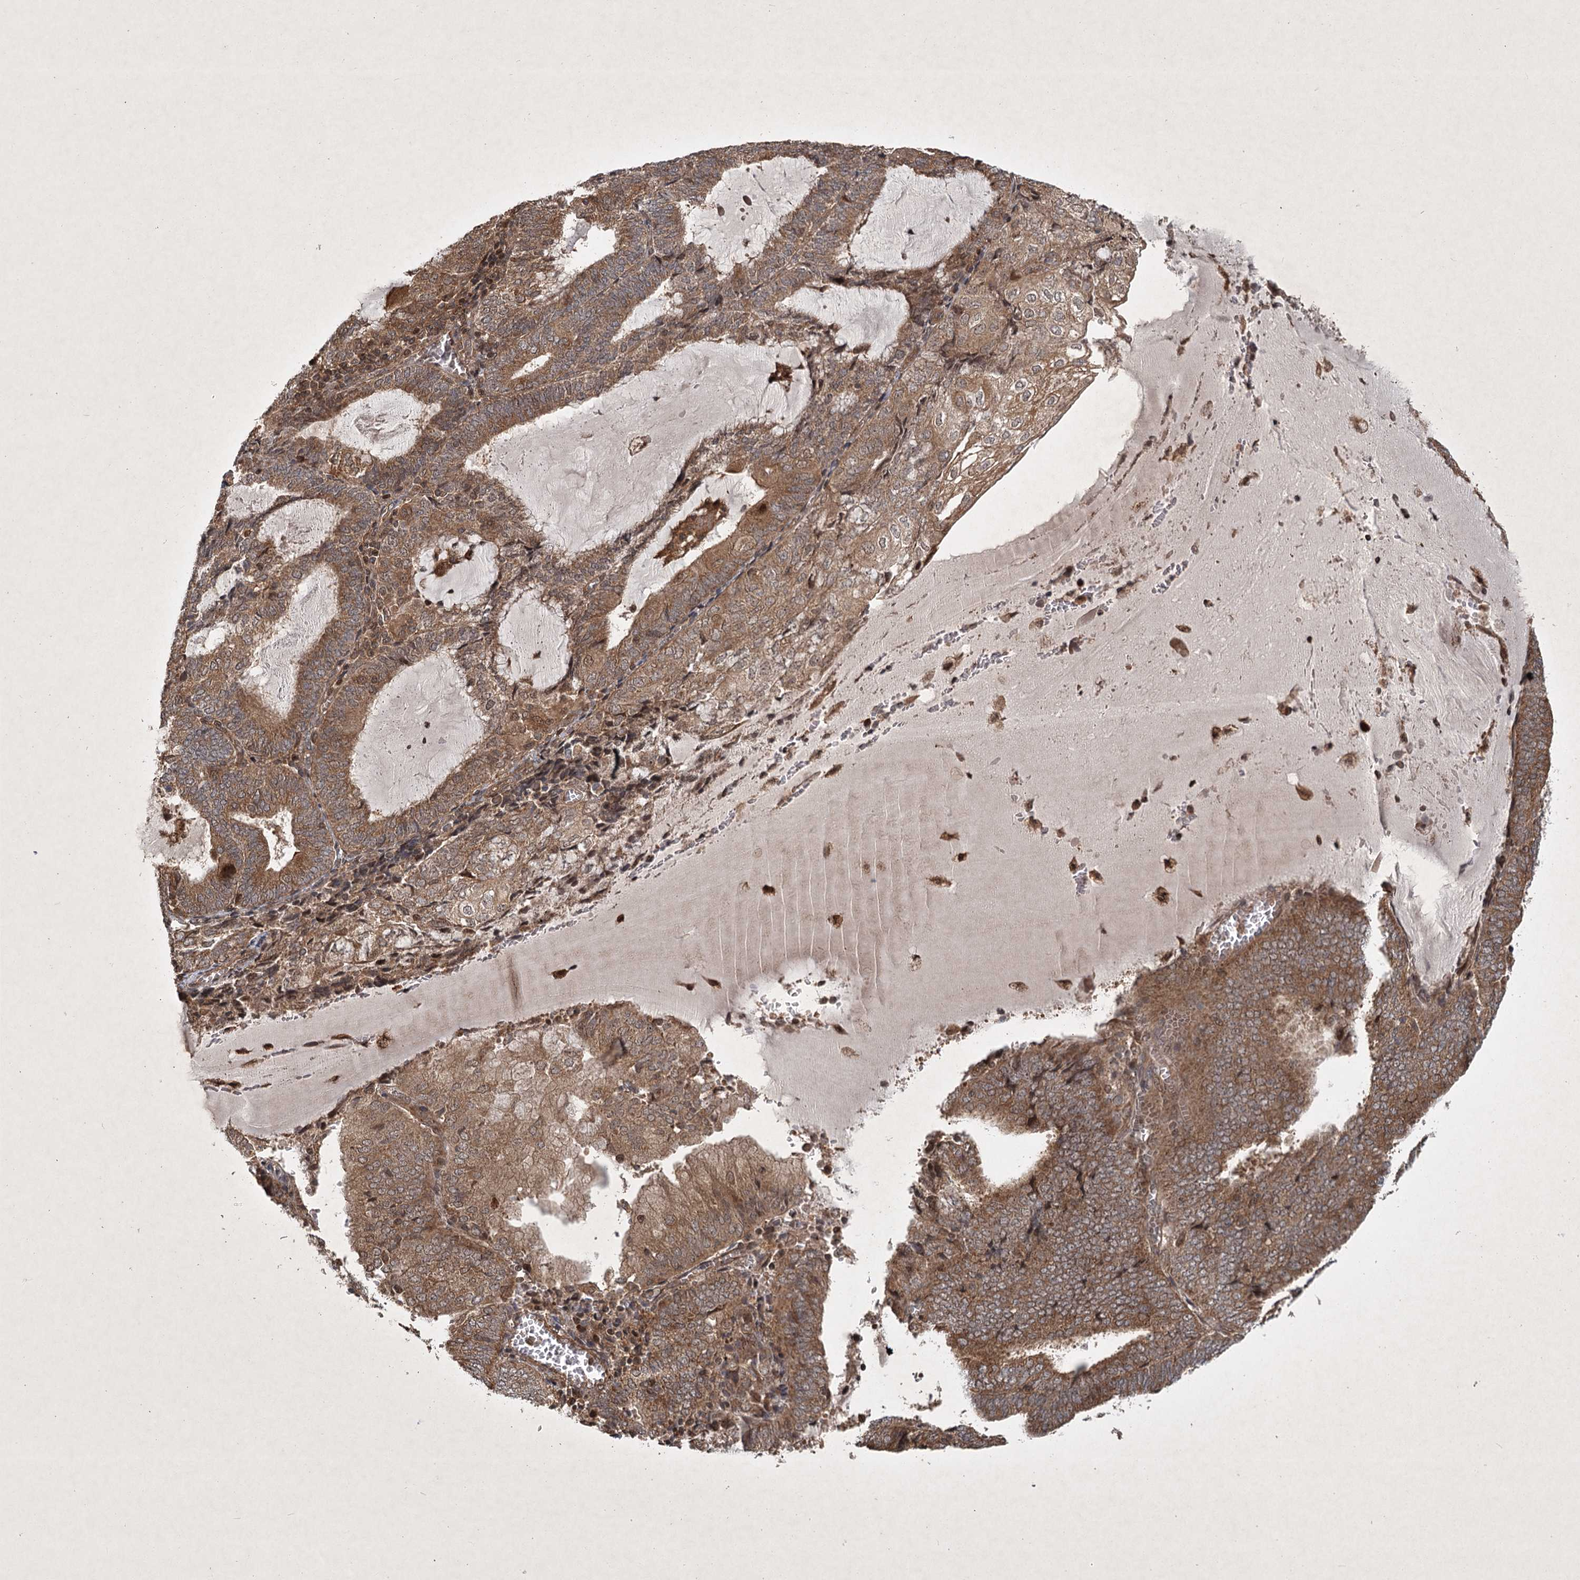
{"staining": {"intensity": "moderate", "quantity": ">75%", "location": "cytoplasmic/membranous"}, "tissue": "endometrial cancer", "cell_type": "Tumor cells", "image_type": "cancer", "snomed": [{"axis": "morphology", "description": "Adenocarcinoma, NOS"}, {"axis": "topography", "description": "Endometrium"}], "caption": "The histopathology image demonstrates a brown stain indicating the presence of a protein in the cytoplasmic/membranous of tumor cells in adenocarcinoma (endometrial). (Brightfield microscopy of DAB IHC at high magnification).", "gene": "INSIG2", "patient": {"sex": "female", "age": 81}}